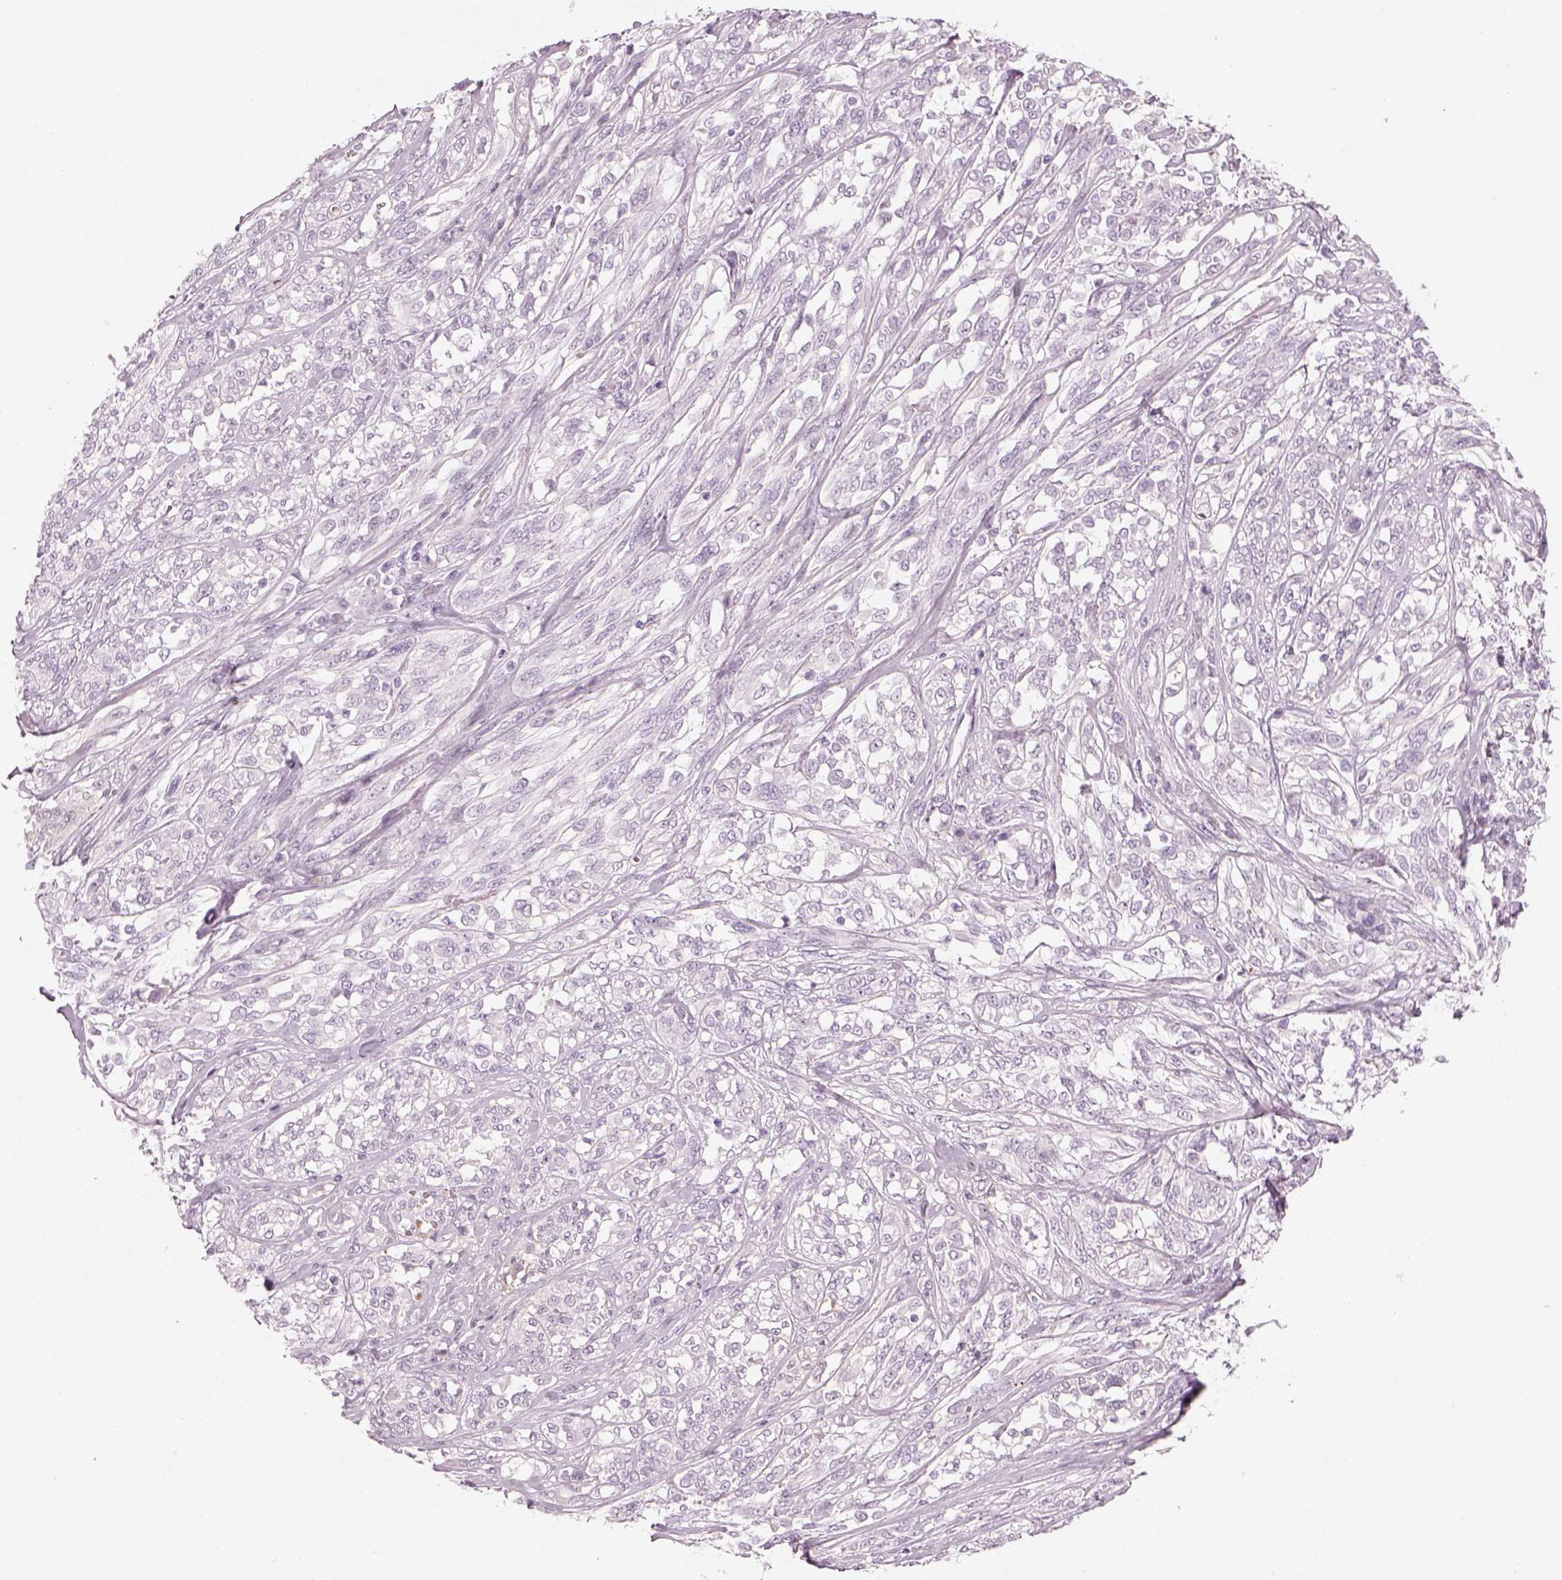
{"staining": {"intensity": "negative", "quantity": "none", "location": "none"}, "tissue": "melanoma", "cell_type": "Tumor cells", "image_type": "cancer", "snomed": [{"axis": "morphology", "description": "Malignant melanoma, NOS"}, {"axis": "topography", "description": "Skin"}], "caption": "Tumor cells are negative for protein expression in human melanoma.", "gene": "PABPC1L2B", "patient": {"sex": "female", "age": 91}}